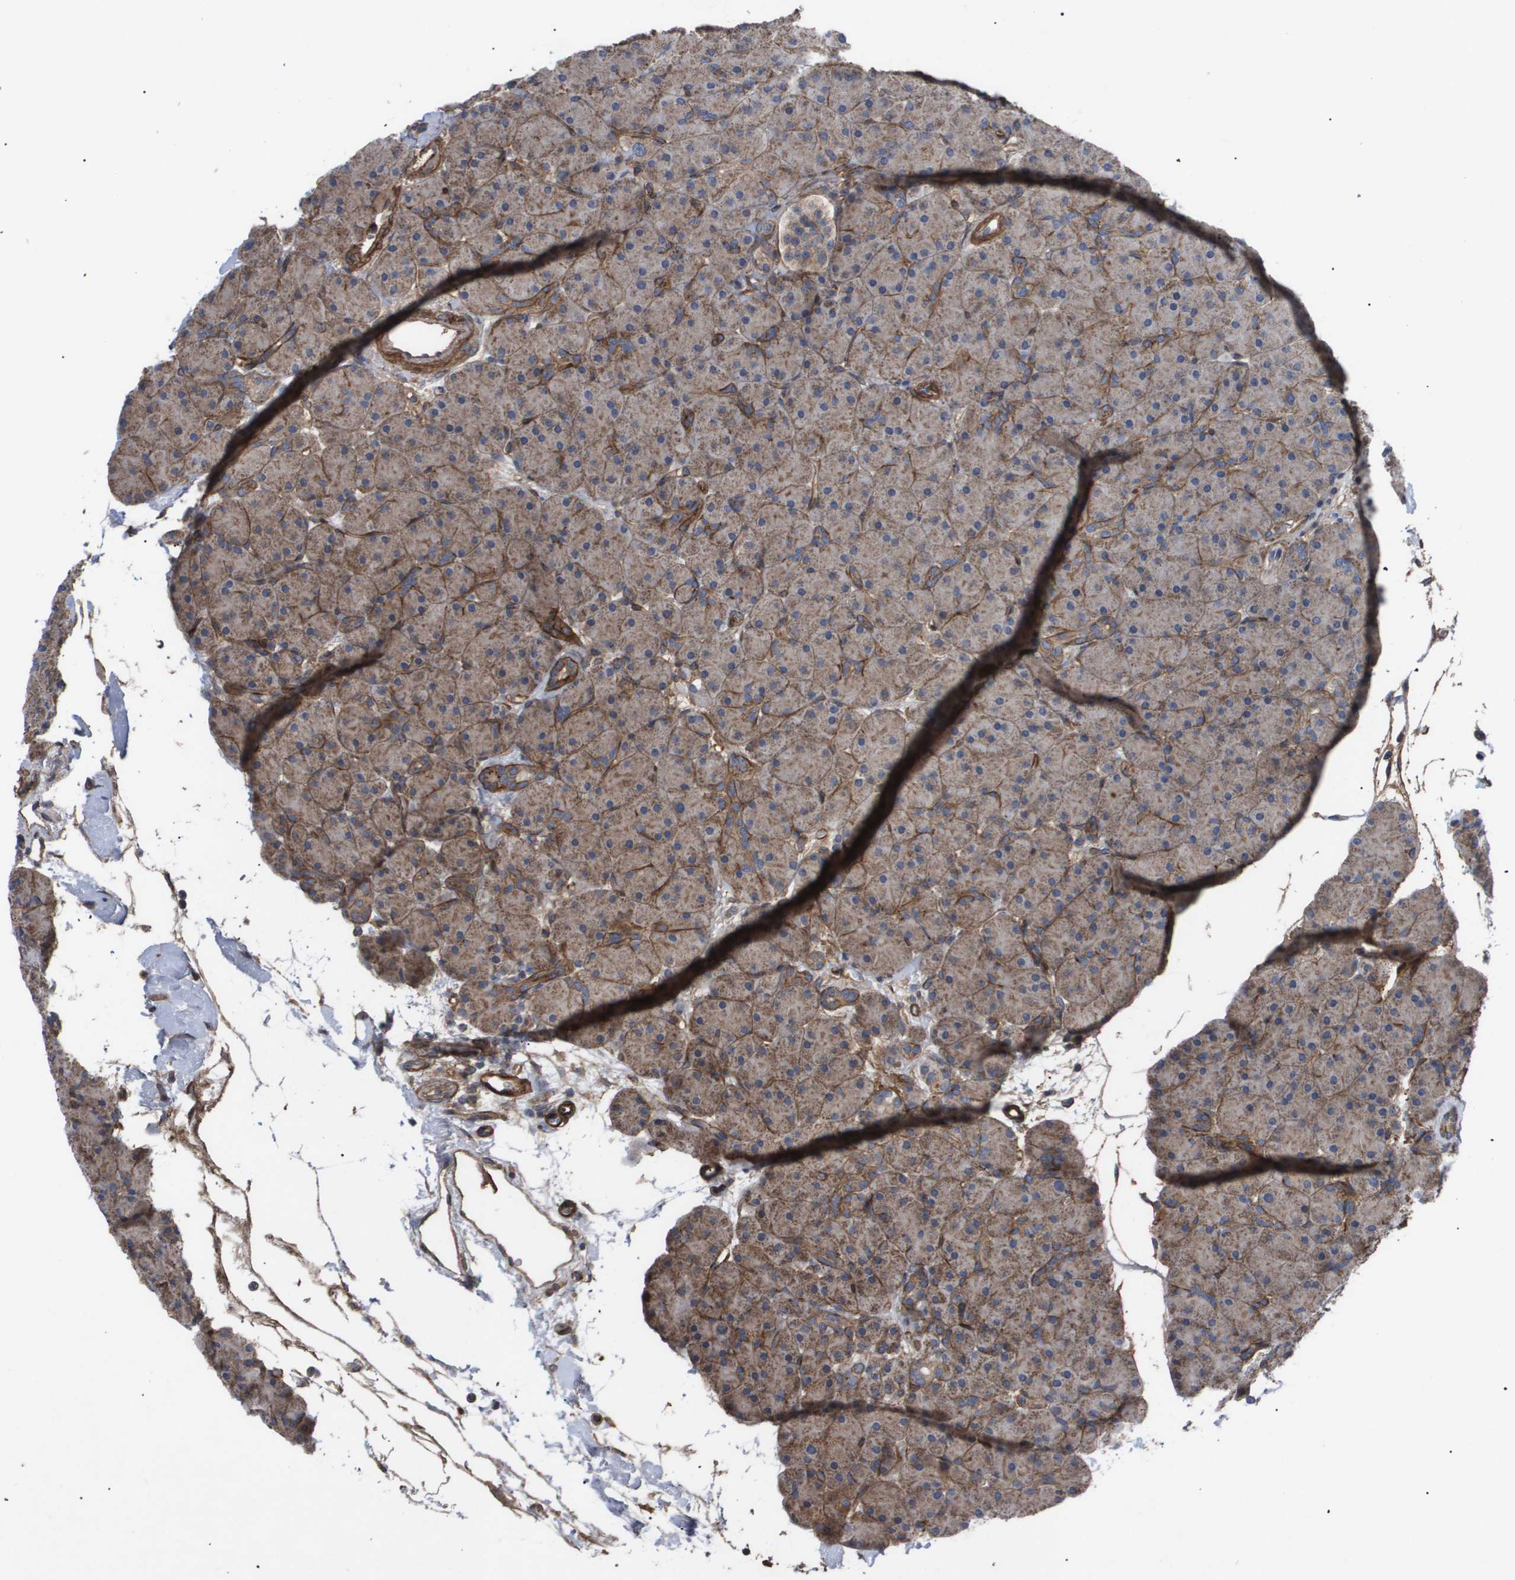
{"staining": {"intensity": "moderate", "quantity": ">75%", "location": "cytoplasmic/membranous"}, "tissue": "pancreas", "cell_type": "Exocrine glandular cells", "image_type": "normal", "snomed": [{"axis": "morphology", "description": "Normal tissue, NOS"}, {"axis": "topography", "description": "Pancreas"}], "caption": "The micrograph shows immunohistochemical staining of benign pancreas. There is moderate cytoplasmic/membranous expression is appreciated in approximately >75% of exocrine glandular cells. The protein of interest is shown in brown color, while the nuclei are stained blue.", "gene": "TNS1", "patient": {"sex": "male", "age": 66}}